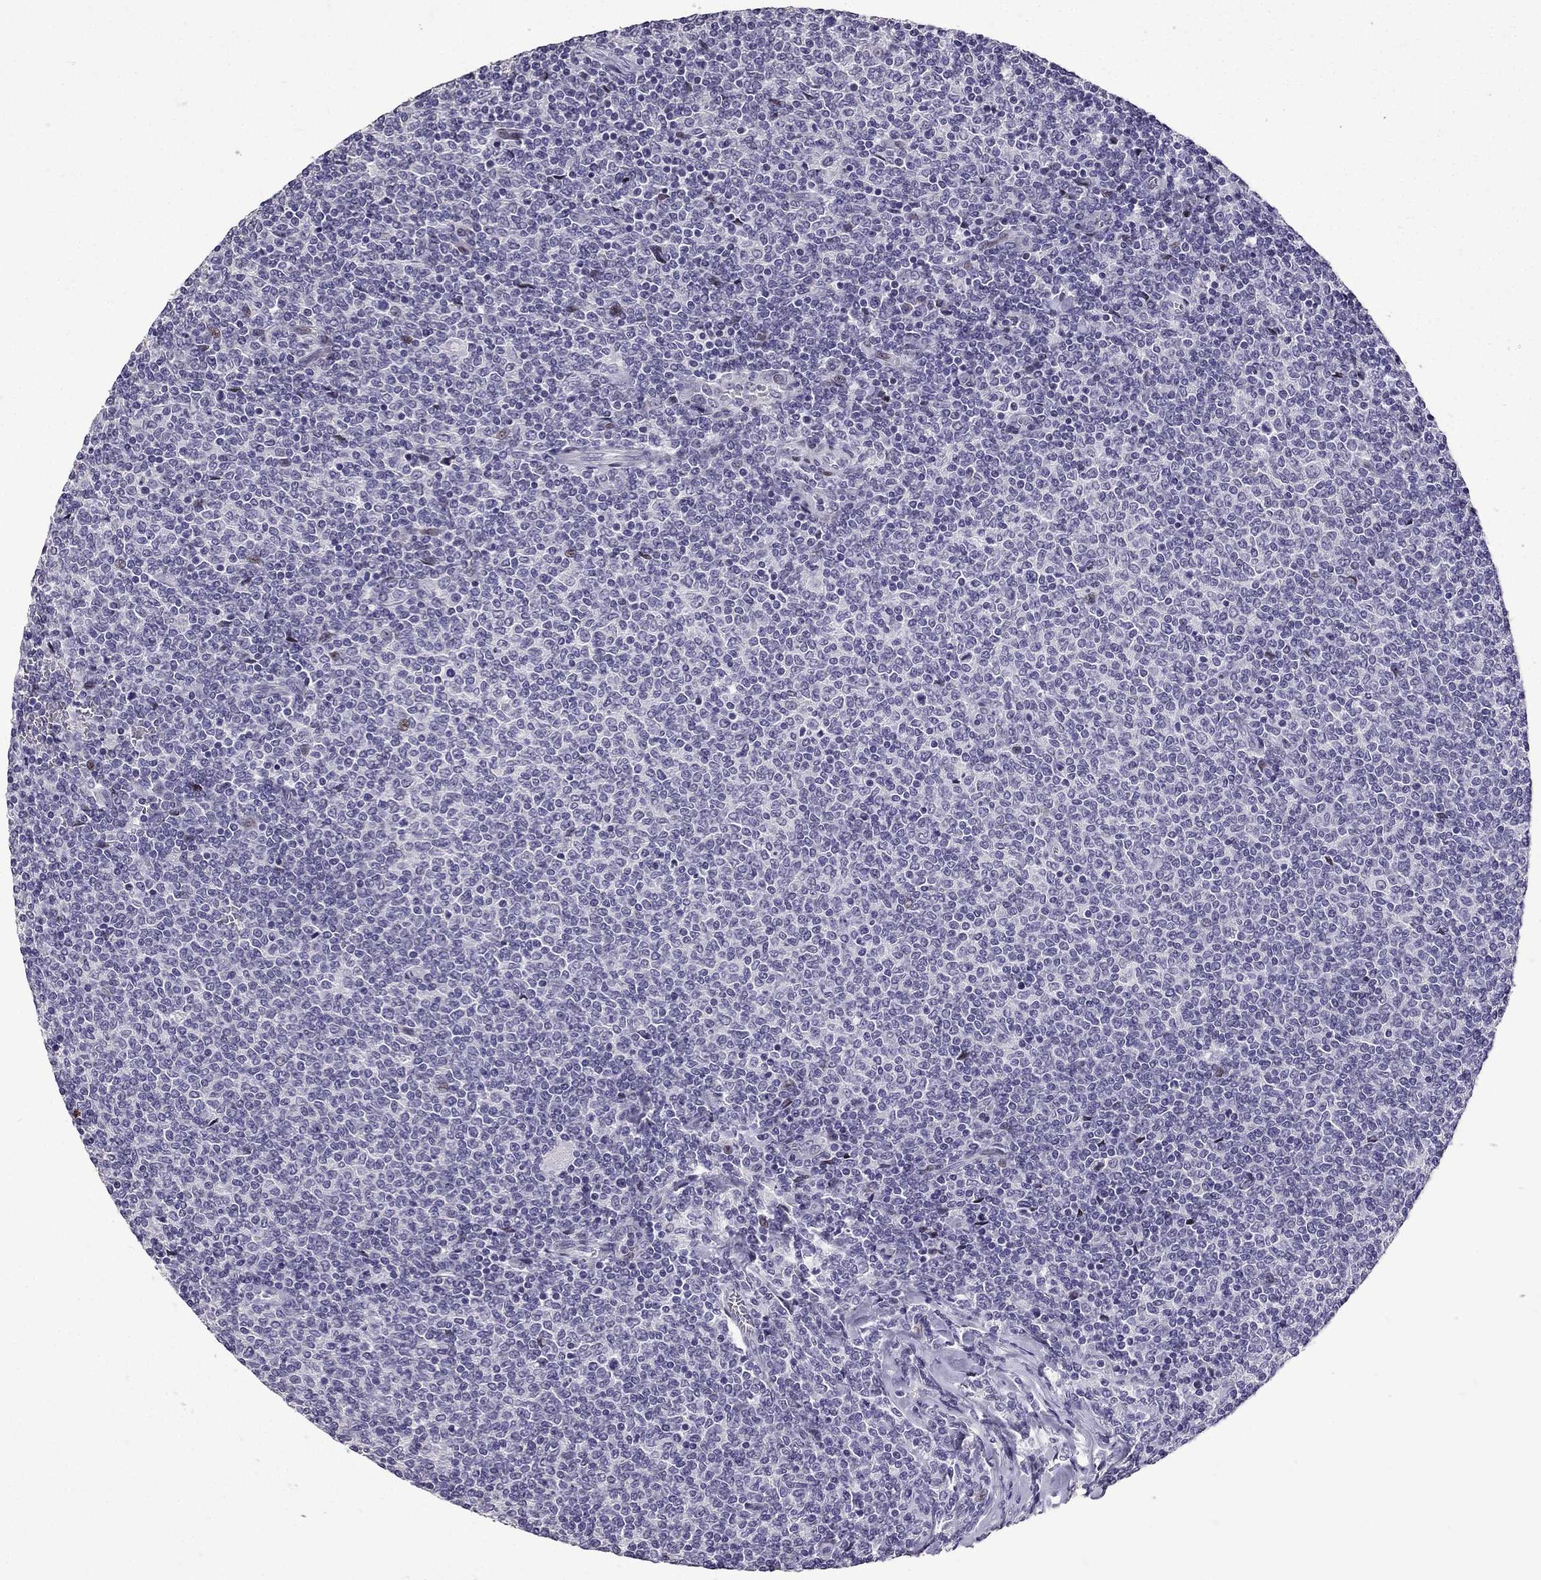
{"staining": {"intensity": "negative", "quantity": "none", "location": "none"}, "tissue": "lymphoma", "cell_type": "Tumor cells", "image_type": "cancer", "snomed": [{"axis": "morphology", "description": "Malignant lymphoma, non-Hodgkin's type, Low grade"}, {"axis": "topography", "description": "Lymph node"}], "caption": "Human lymphoma stained for a protein using IHC exhibits no staining in tumor cells.", "gene": "TTN", "patient": {"sex": "male", "age": 52}}